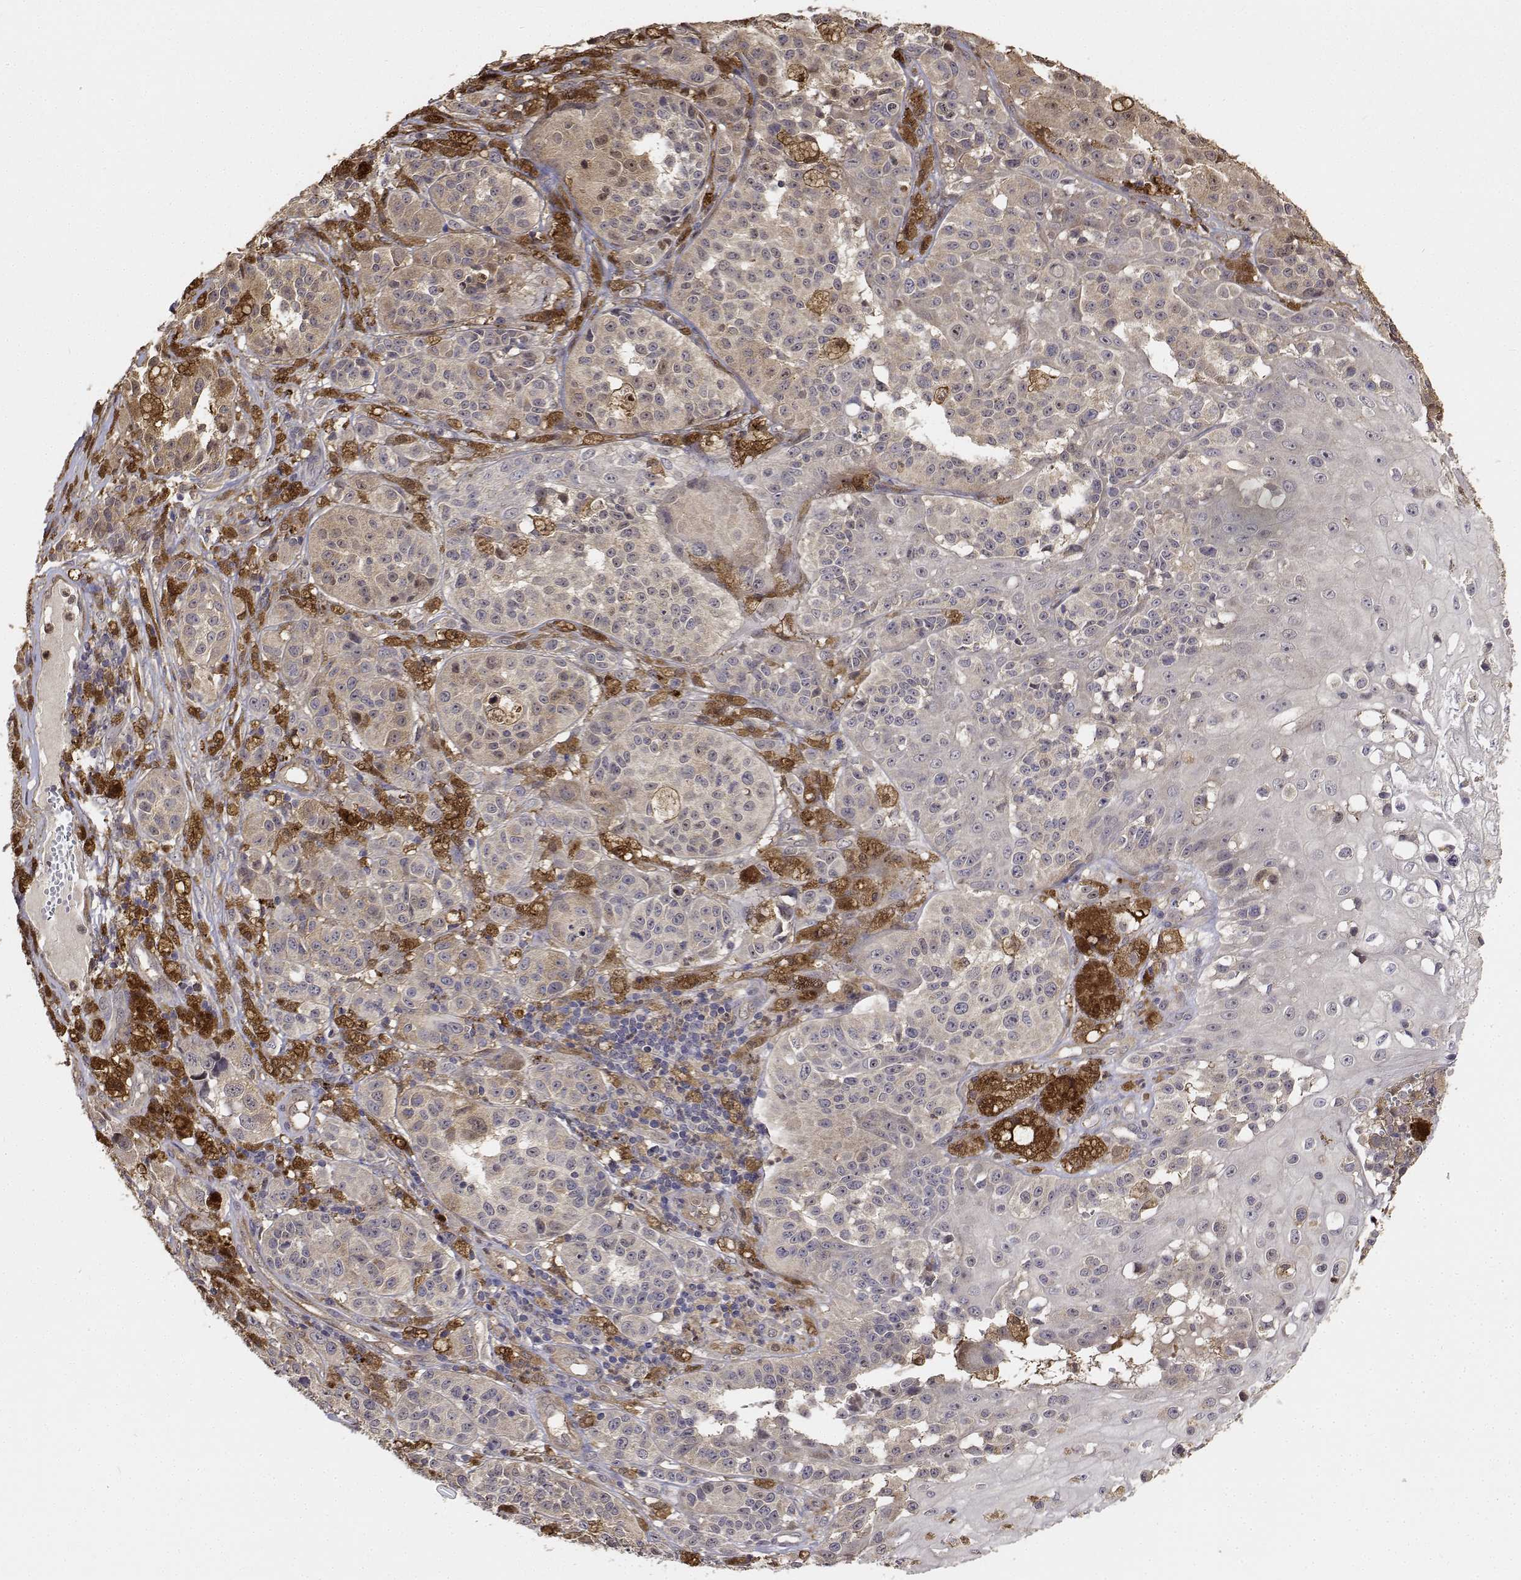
{"staining": {"intensity": "weak", "quantity": "25%-75%", "location": "cytoplasmic/membranous"}, "tissue": "melanoma", "cell_type": "Tumor cells", "image_type": "cancer", "snomed": [{"axis": "morphology", "description": "Malignant melanoma, NOS"}, {"axis": "topography", "description": "Skin"}], "caption": "The immunohistochemical stain labels weak cytoplasmic/membranous staining in tumor cells of melanoma tissue.", "gene": "PCID2", "patient": {"sex": "female", "age": 58}}